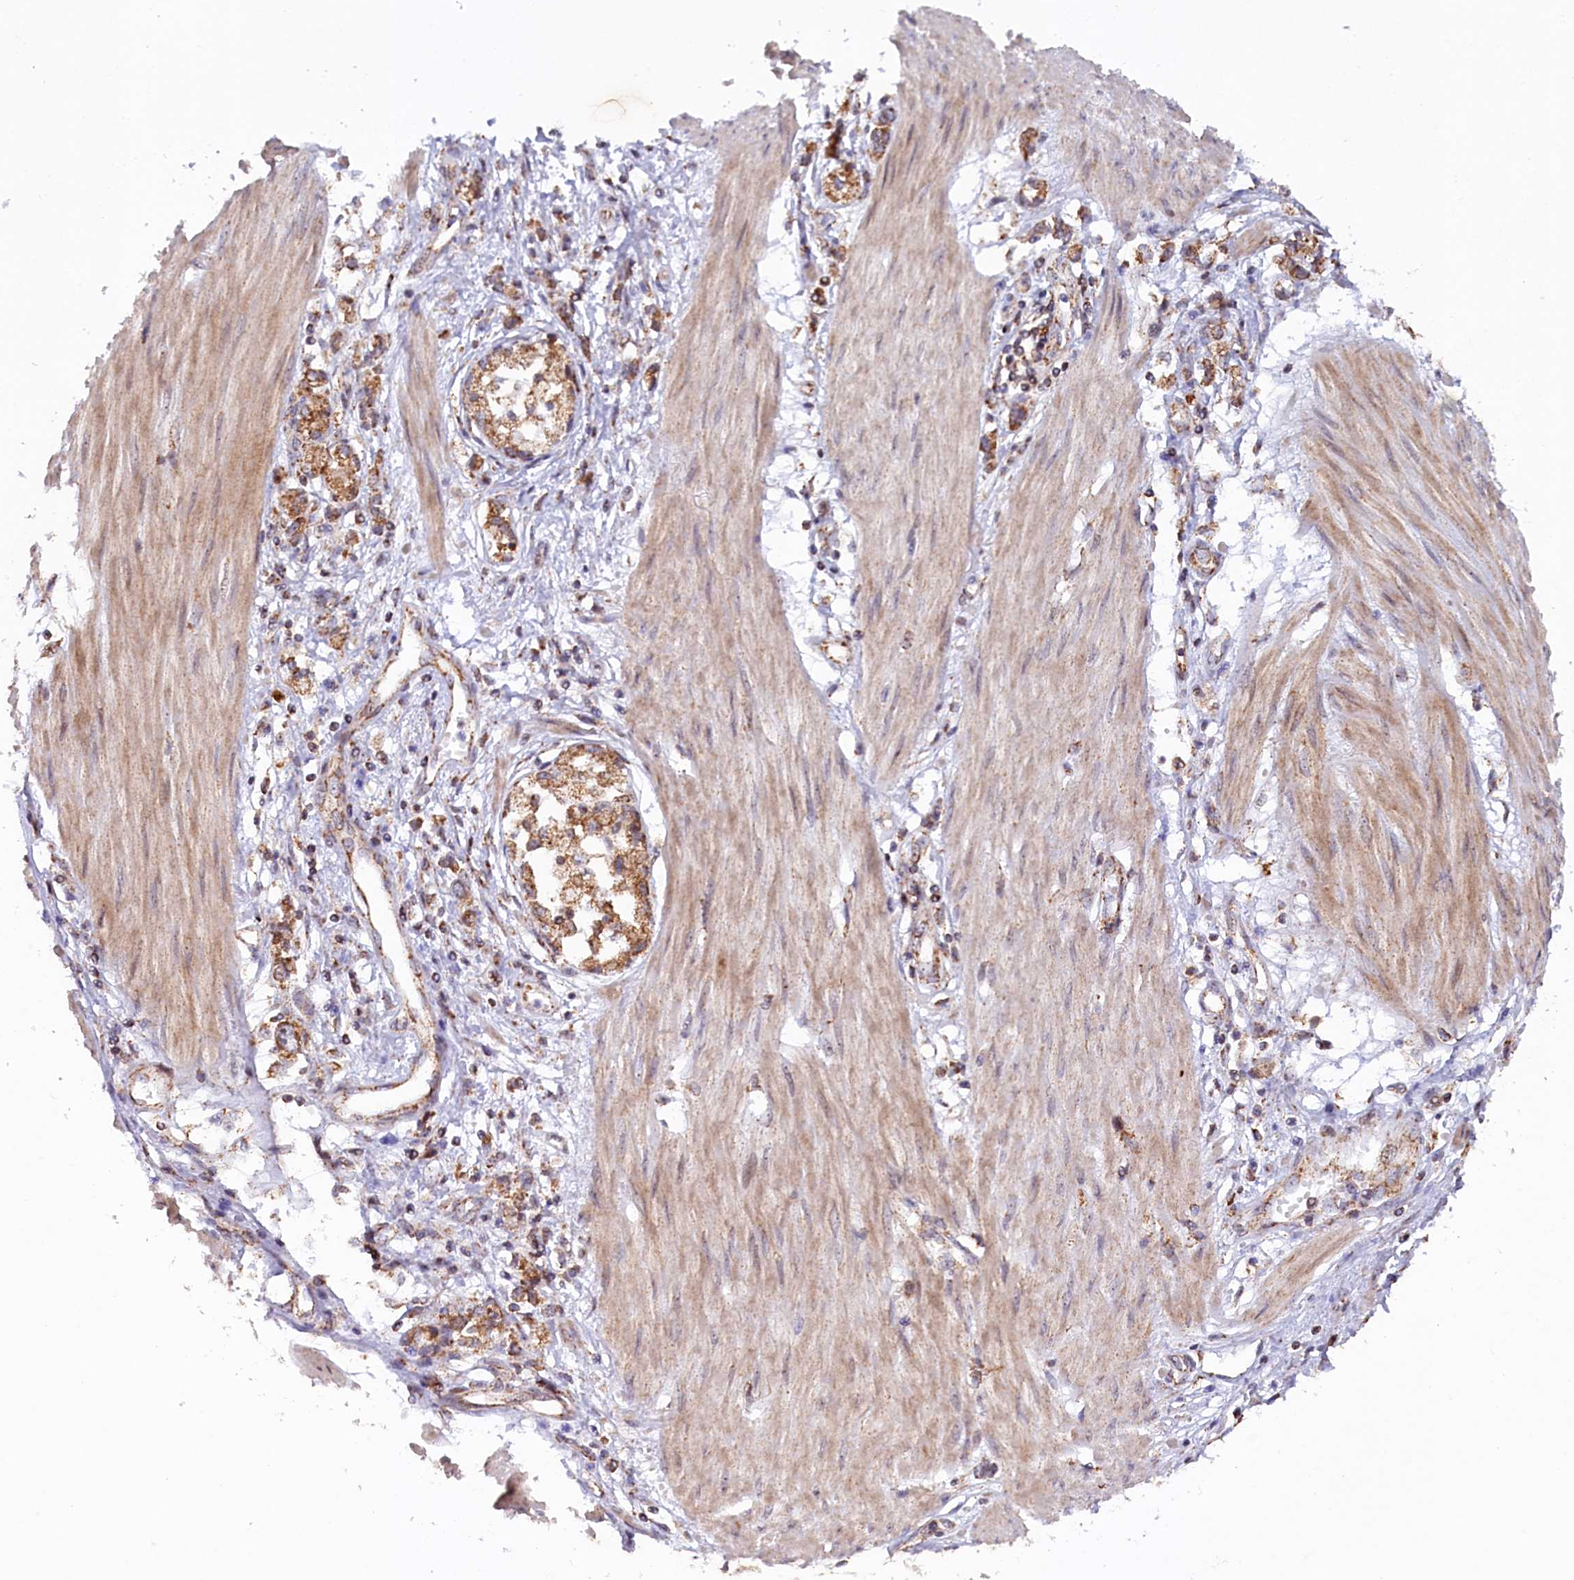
{"staining": {"intensity": "moderate", "quantity": ">75%", "location": "cytoplasmic/membranous"}, "tissue": "stomach cancer", "cell_type": "Tumor cells", "image_type": "cancer", "snomed": [{"axis": "morphology", "description": "Adenocarcinoma, NOS"}, {"axis": "topography", "description": "Stomach"}], "caption": "High-magnification brightfield microscopy of adenocarcinoma (stomach) stained with DAB (3,3'-diaminobenzidine) (brown) and counterstained with hematoxylin (blue). tumor cells exhibit moderate cytoplasmic/membranous expression is present in about>75% of cells.", "gene": "DUS3L", "patient": {"sex": "female", "age": 76}}